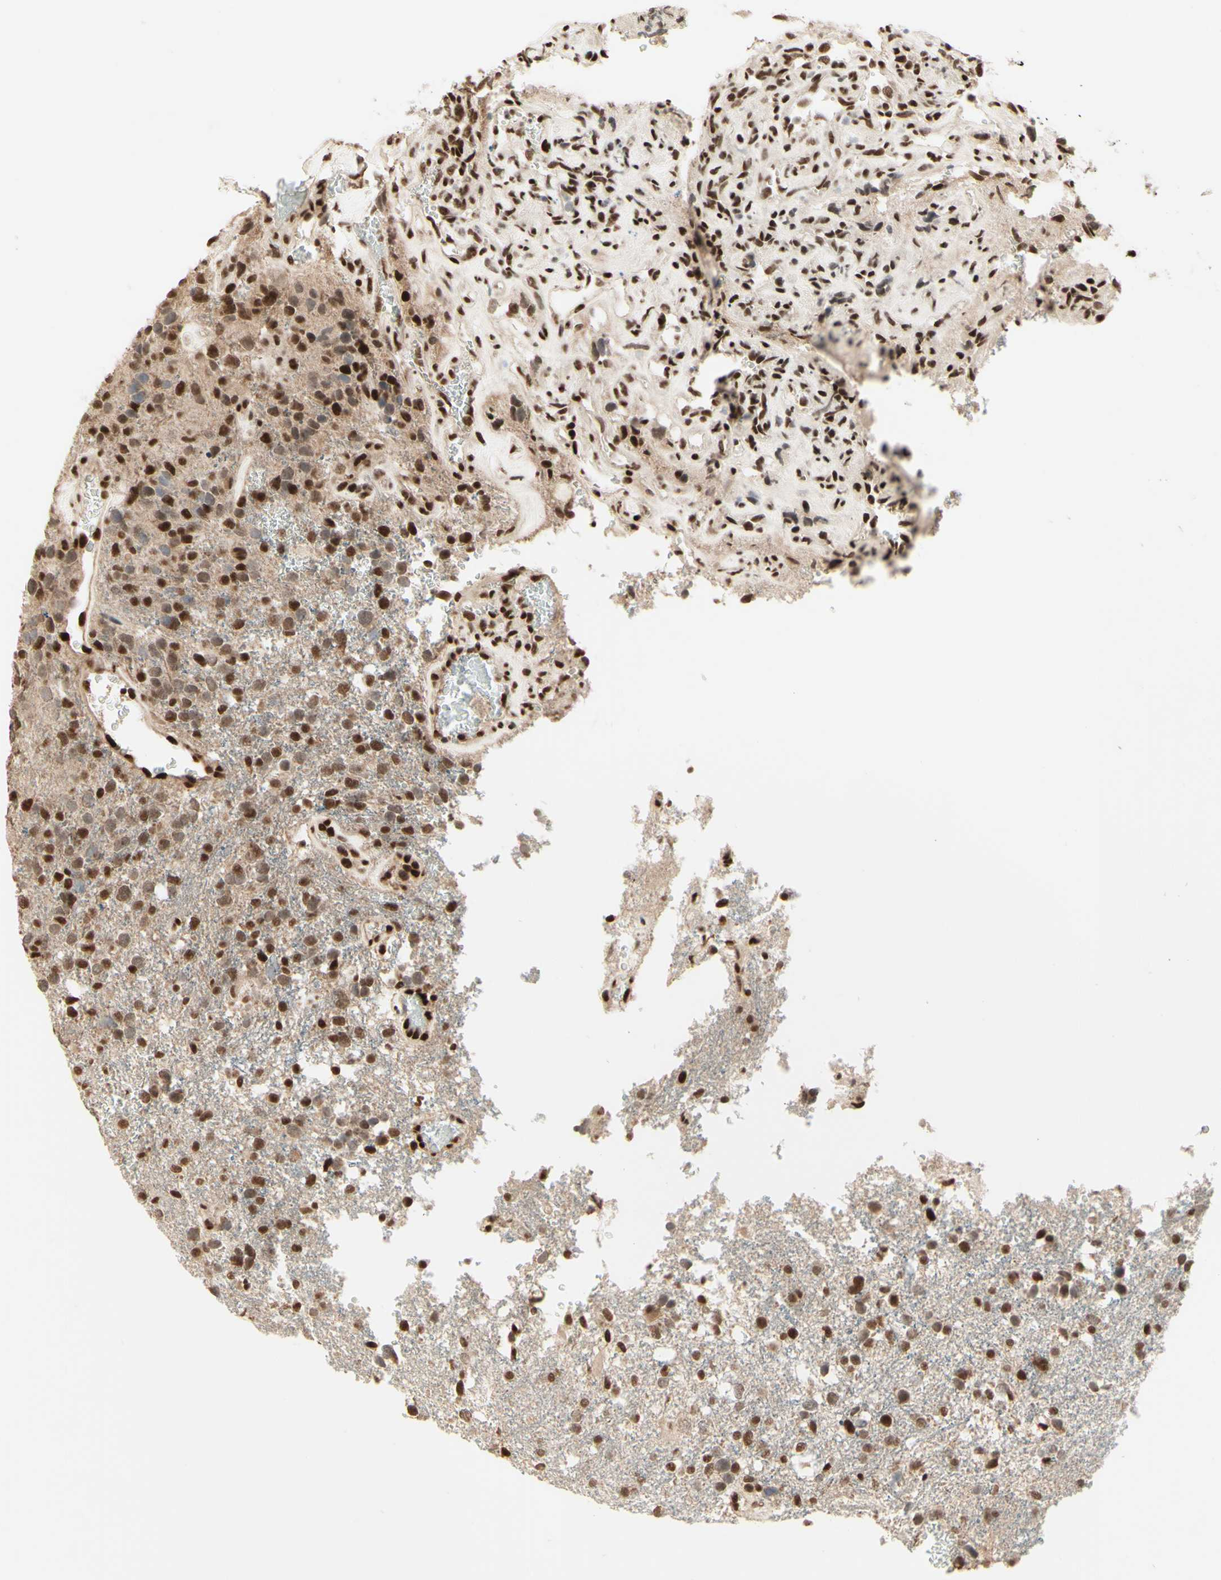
{"staining": {"intensity": "moderate", "quantity": ">75%", "location": "nuclear"}, "tissue": "glioma", "cell_type": "Tumor cells", "image_type": "cancer", "snomed": [{"axis": "morphology", "description": "Glioma, malignant, High grade"}, {"axis": "topography", "description": "Brain"}], "caption": "Glioma stained with immunohistochemistry (IHC) exhibits moderate nuclear expression in approximately >75% of tumor cells. (IHC, brightfield microscopy, high magnification).", "gene": "NR3C1", "patient": {"sex": "female", "age": 58}}